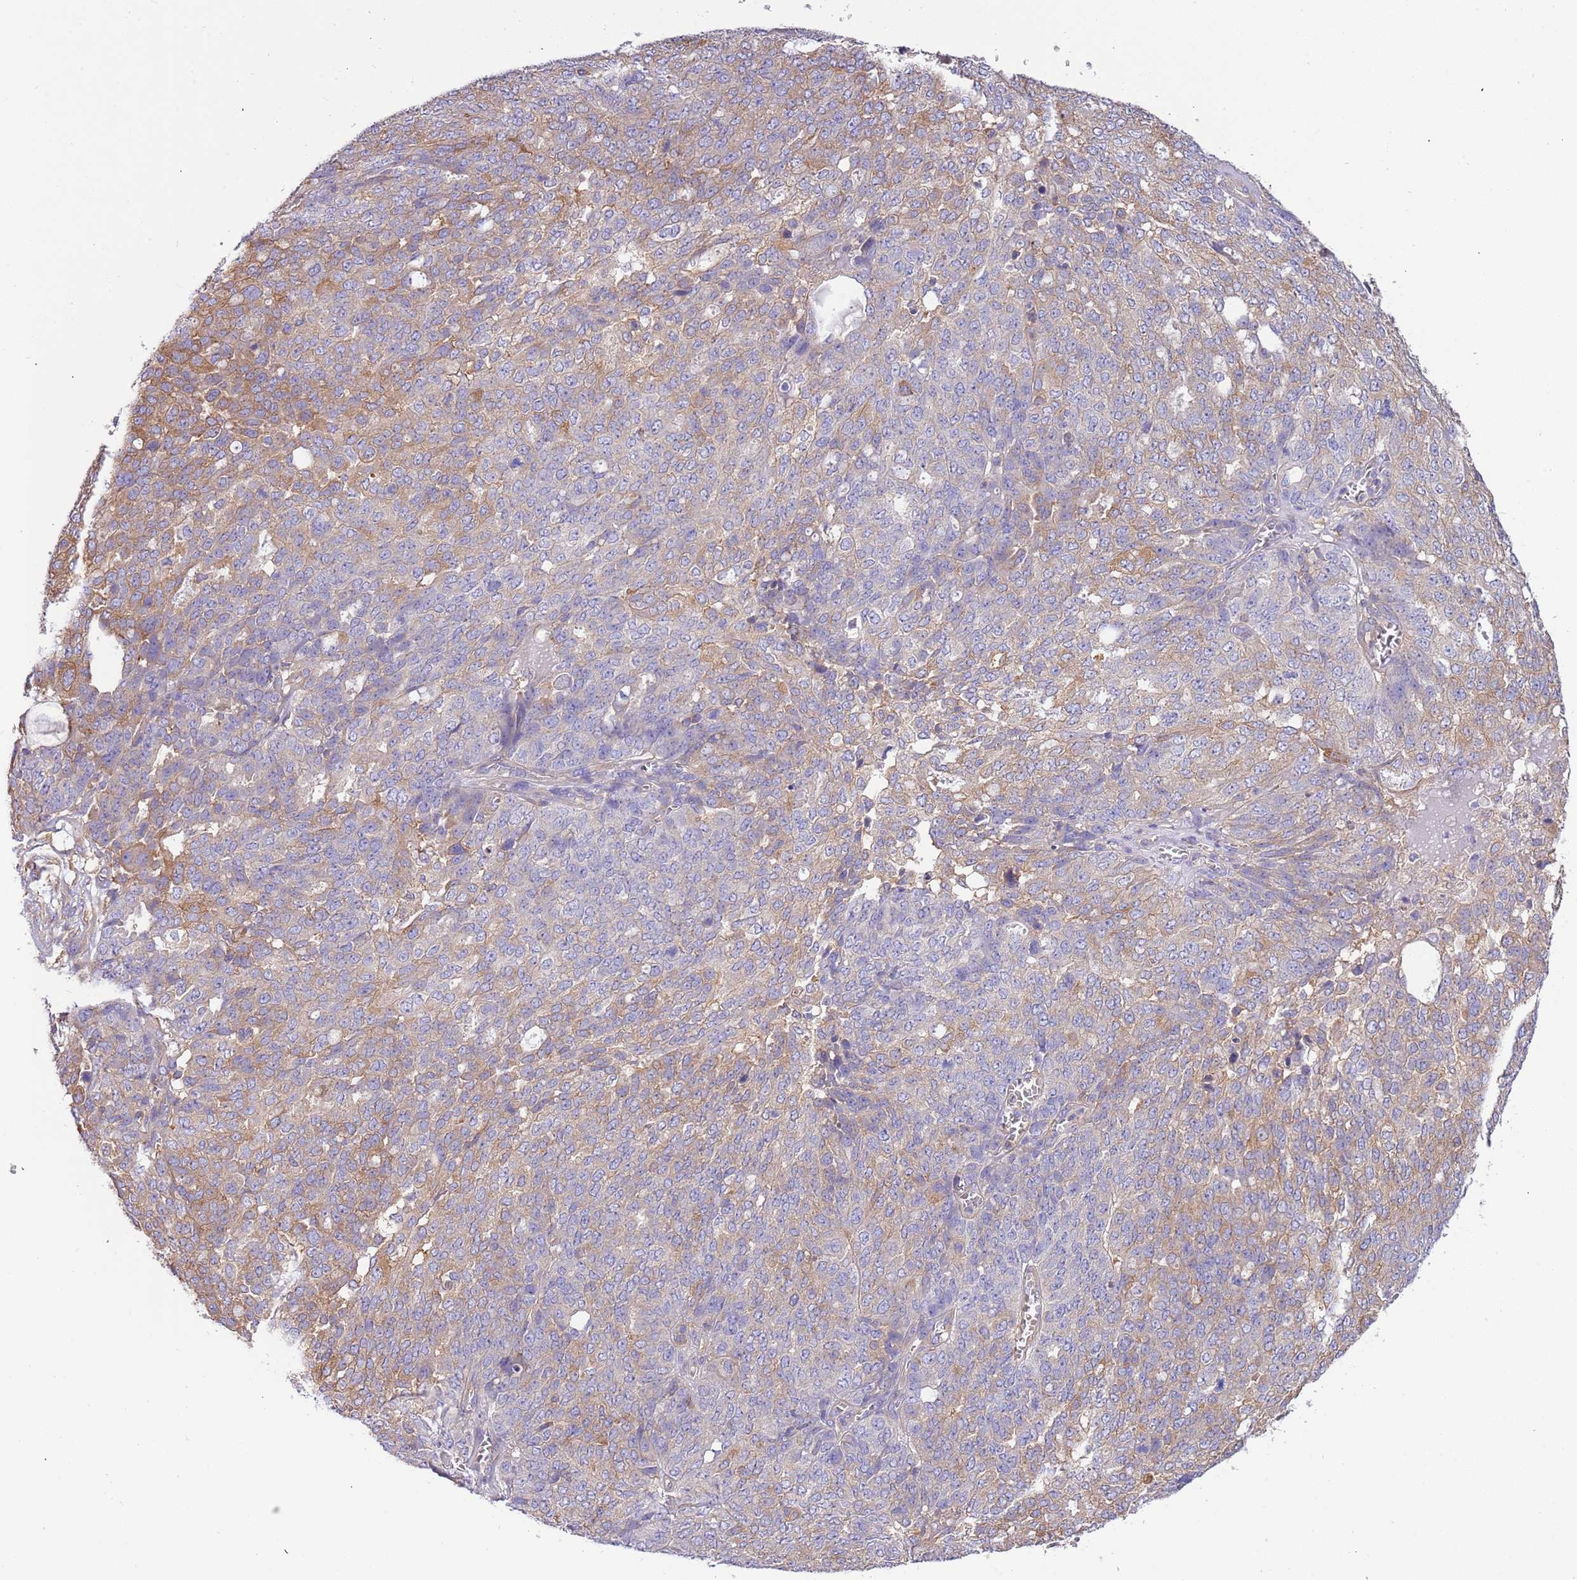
{"staining": {"intensity": "moderate", "quantity": "25%-75%", "location": "cytoplasmic/membranous"}, "tissue": "ovarian cancer", "cell_type": "Tumor cells", "image_type": "cancer", "snomed": [{"axis": "morphology", "description": "Cystadenocarcinoma, serous, NOS"}, {"axis": "topography", "description": "Soft tissue"}, {"axis": "topography", "description": "Ovary"}], "caption": "Immunohistochemistry micrograph of human ovarian serous cystadenocarcinoma stained for a protein (brown), which reveals medium levels of moderate cytoplasmic/membranous positivity in about 25%-75% of tumor cells.", "gene": "NAALADL1", "patient": {"sex": "female", "age": 57}}